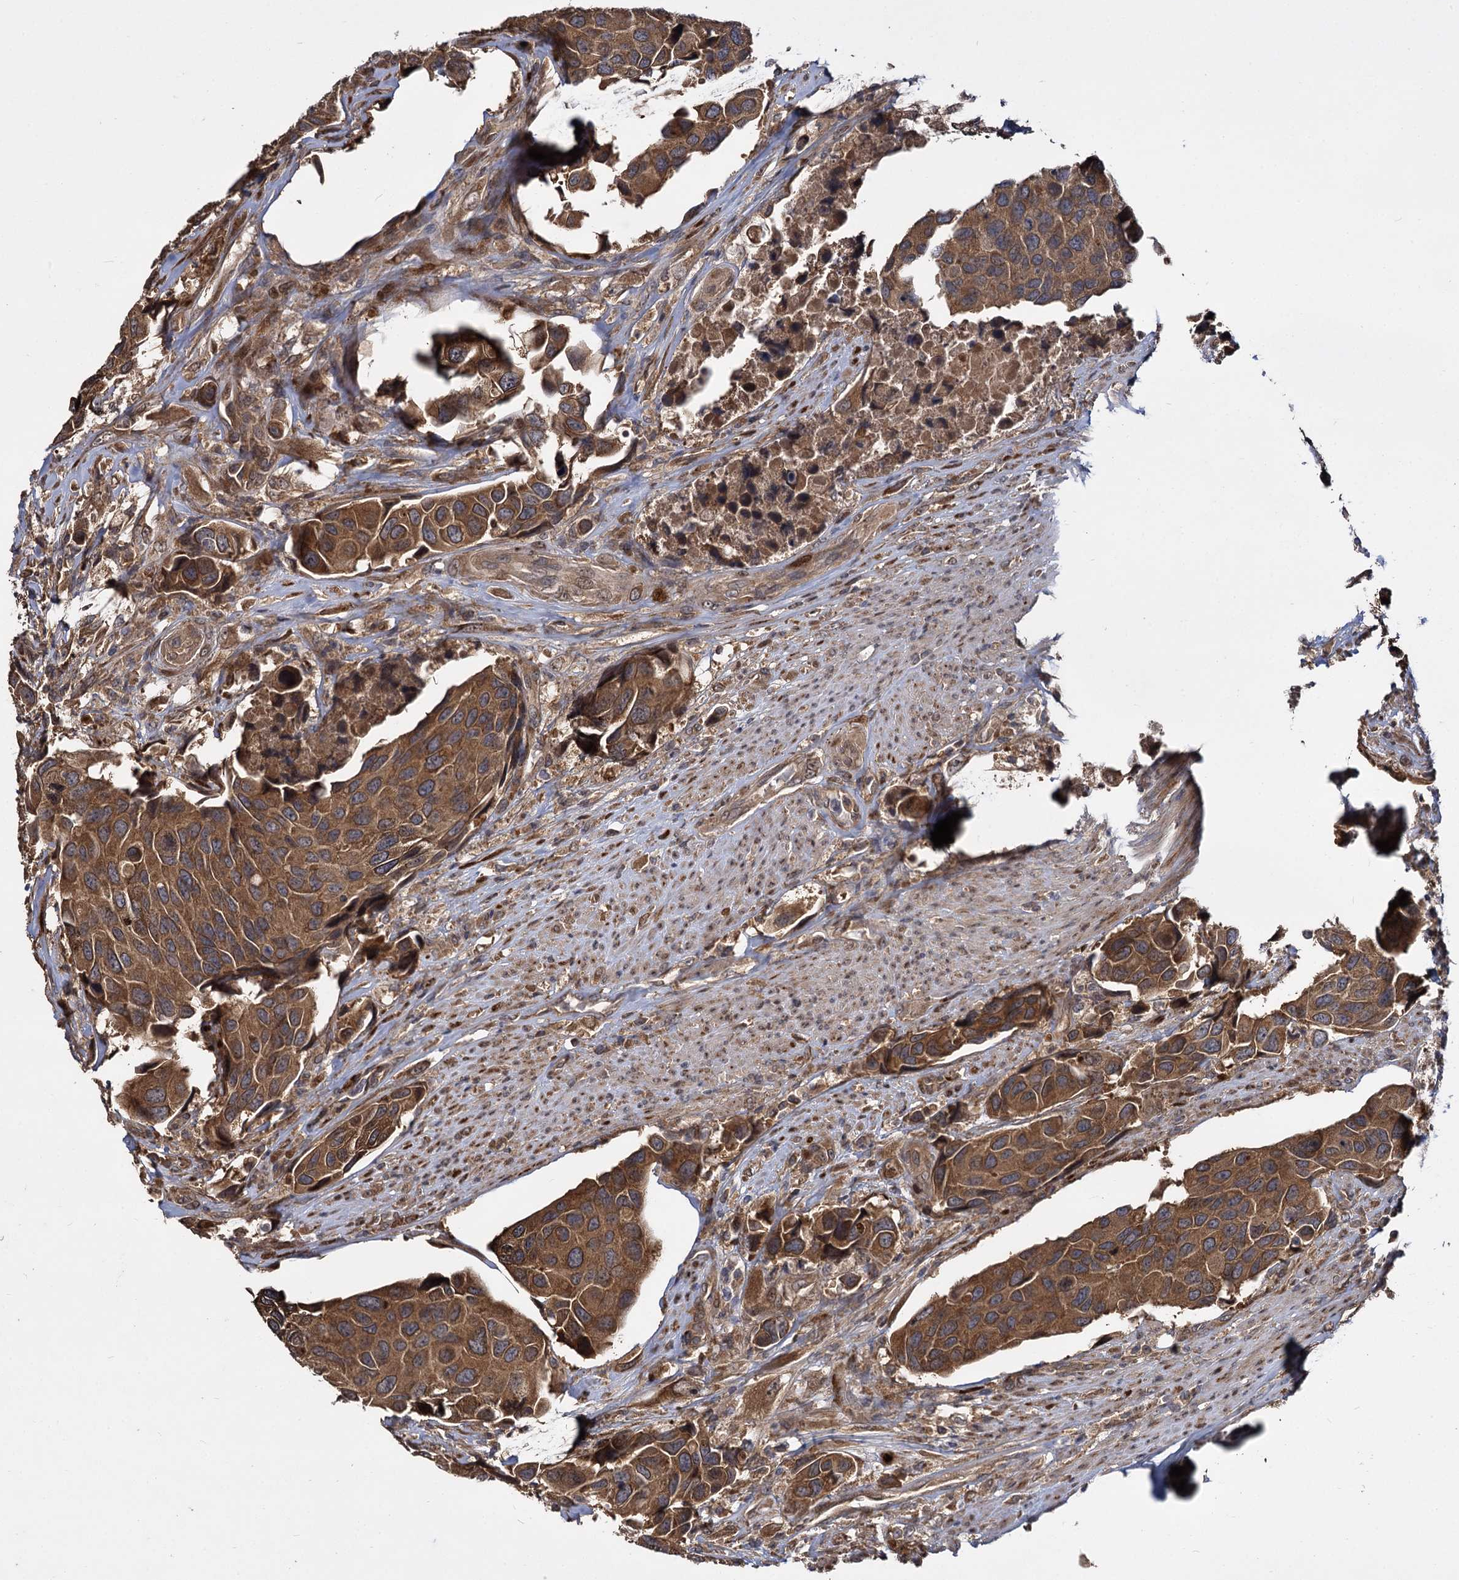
{"staining": {"intensity": "moderate", "quantity": ">75%", "location": "cytoplasmic/membranous"}, "tissue": "urothelial cancer", "cell_type": "Tumor cells", "image_type": "cancer", "snomed": [{"axis": "morphology", "description": "Urothelial carcinoma, High grade"}, {"axis": "topography", "description": "Urinary bladder"}], "caption": "Immunohistochemistry (DAB (3,3'-diaminobenzidine)) staining of human urothelial cancer demonstrates moderate cytoplasmic/membranous protein staining in about >75% of tumor cells. The protein of interest is stained brown, and the nuclei are stained in blue (DAB IHC with brightfield microscopy, high magnification).", "gene": "INPPL1", "patient": {"sex": "male", "age": 74}}